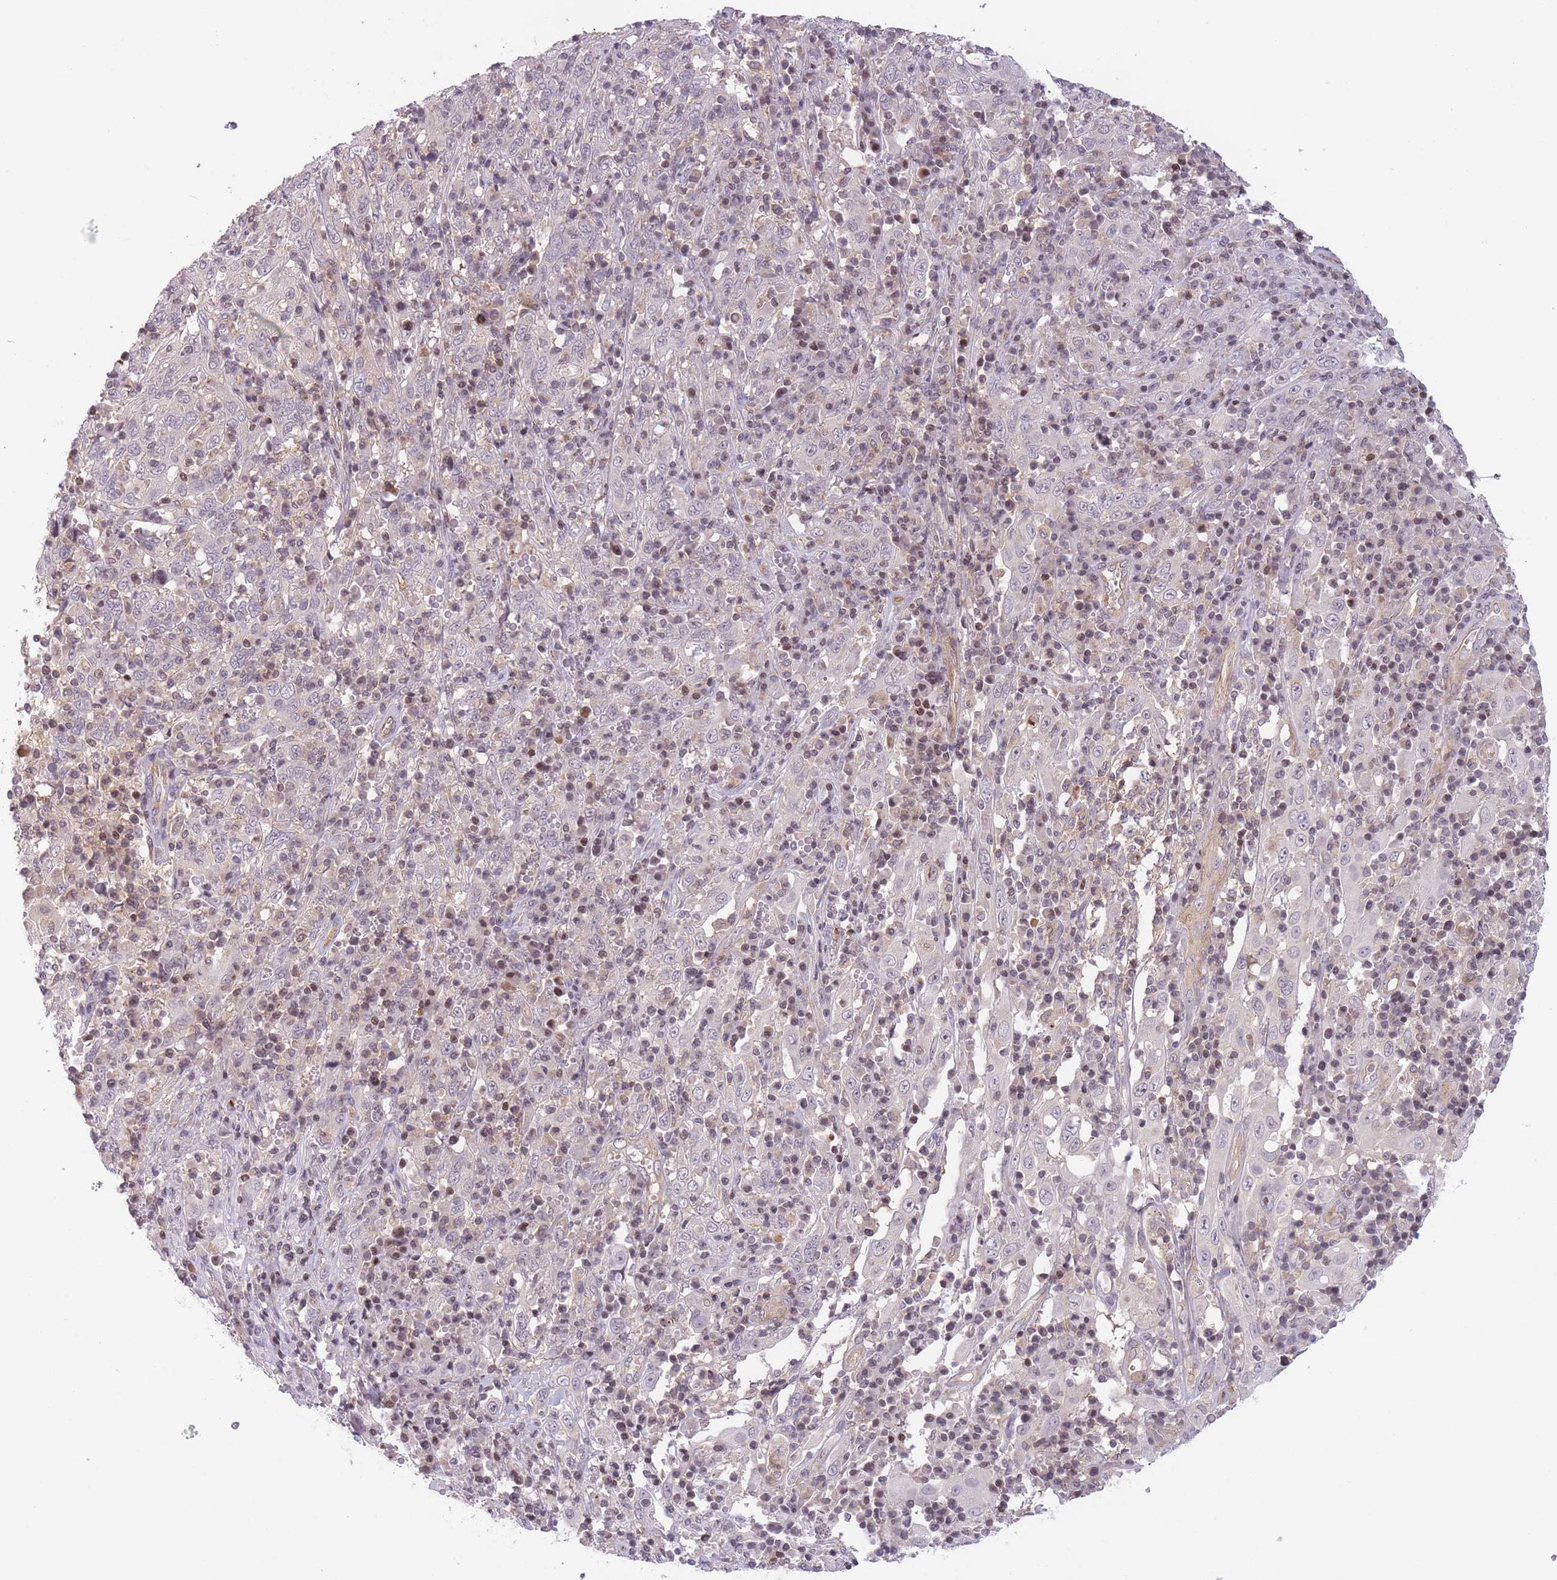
{"staining": {"intensity": "negative", "quantity": "none", "location": "none"}, "tissue": "cervical cancer", "cell_type": "Tumor cells", "image_type": "cancer", "snomed": [{"axis": "morphology", "description": "Squamous cell carcinoma, NOS"}, {"axis": "topography", "description": "Cervix"}], "caption": "The immunohistochemistry micrograph has no significant staining in tumor cells of cervical cancer (squamous cell carcinoma) tissue.", "gene": "SLC35F5", "patient": {"sex": "female", "age": 46}}